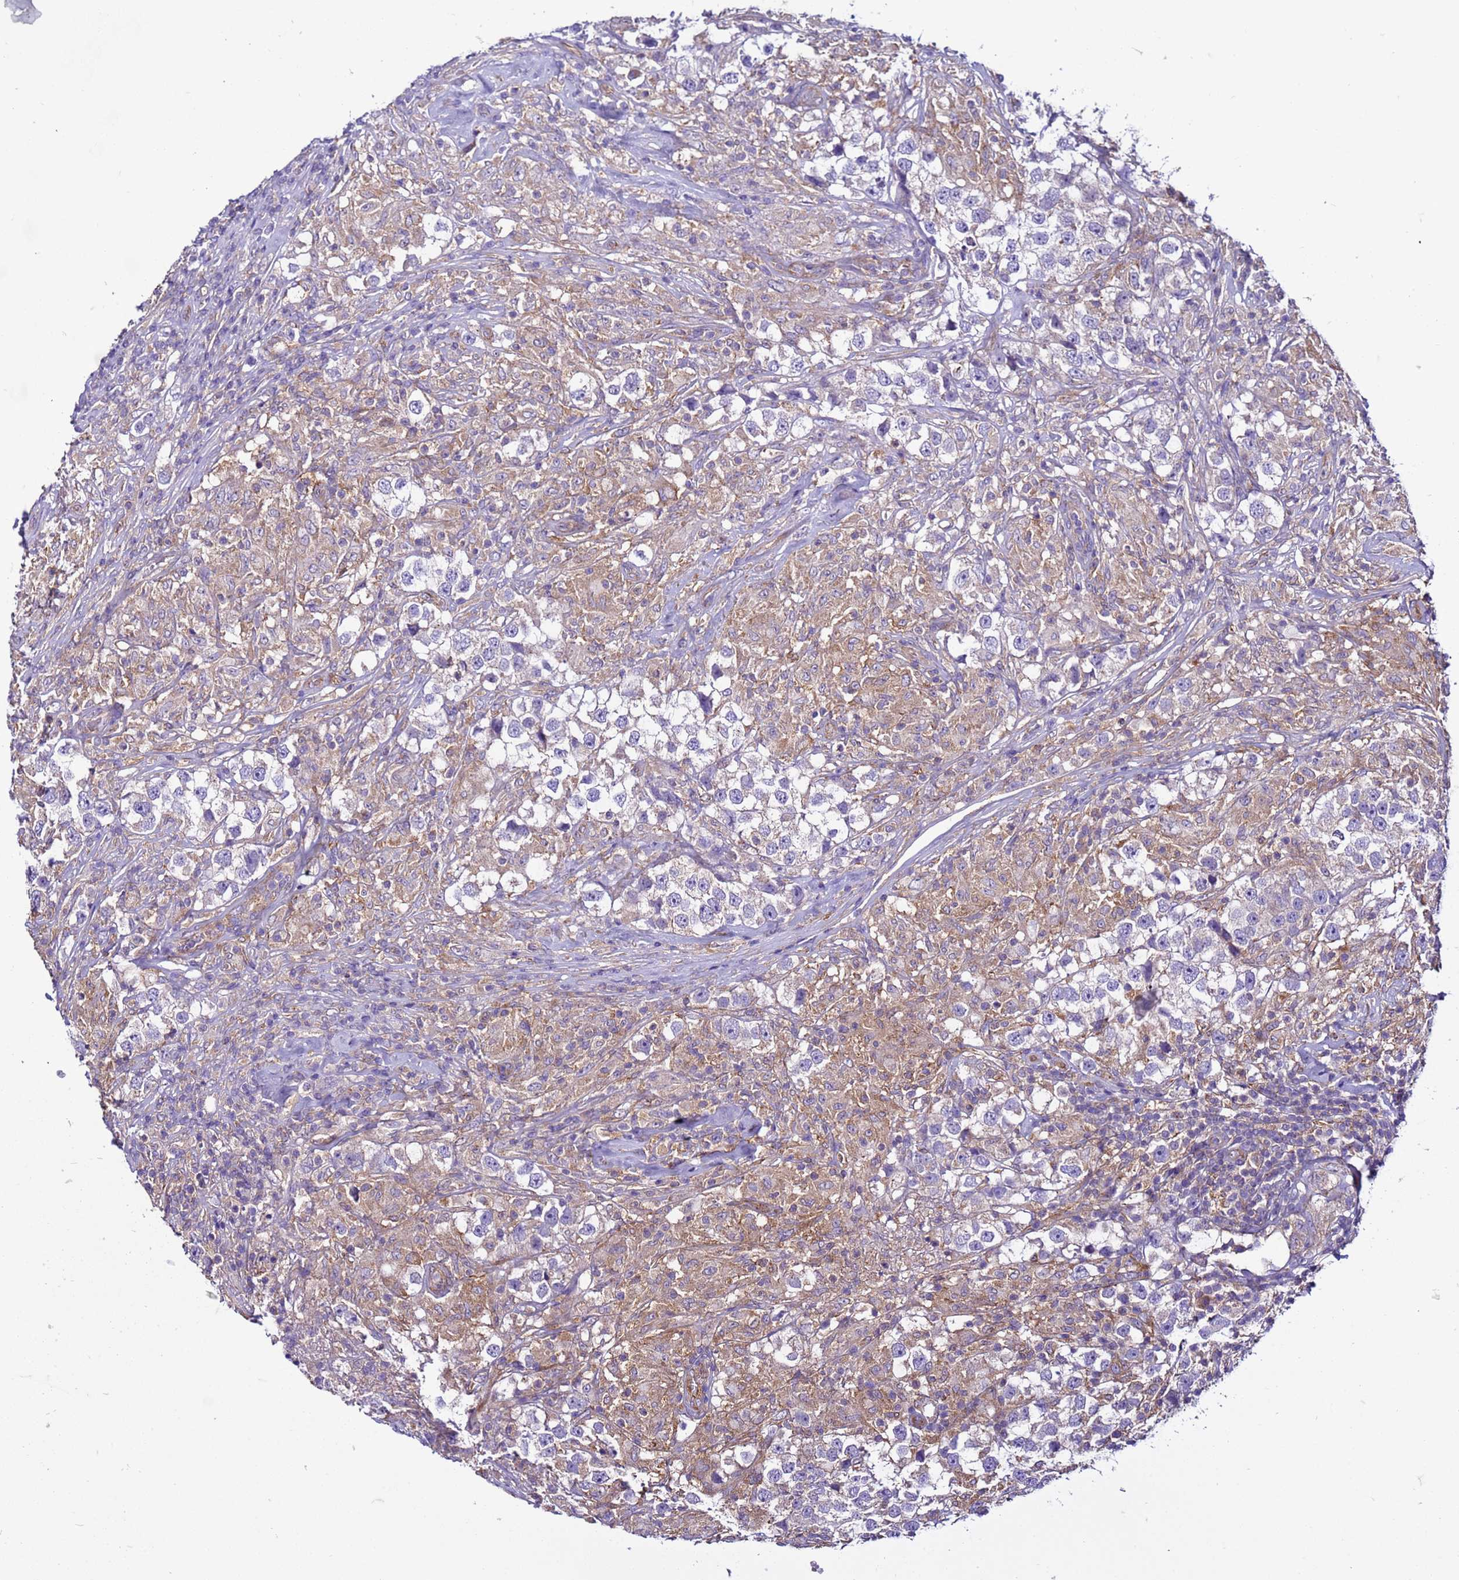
{"staining": {"intensity": "negative", "quantity": "none", "location": "none"}, "tissue": "testis cancer", "cell_type": "Tumor cells", "image_type": "cancer", "snomed": [{"axis": "morphology", "description": "Seminoma, NOS"}, {"axis": "topography", "description": "Testis"}], "caption": "IHC histopathology image of neoplastic tissue: human testis seminoma stained with DAB displays no significant protein expression in tumor cells. (DAB IHC, high magnification).", "gene": "PKD1", "patient": {"sex": "male", "age": 46}}